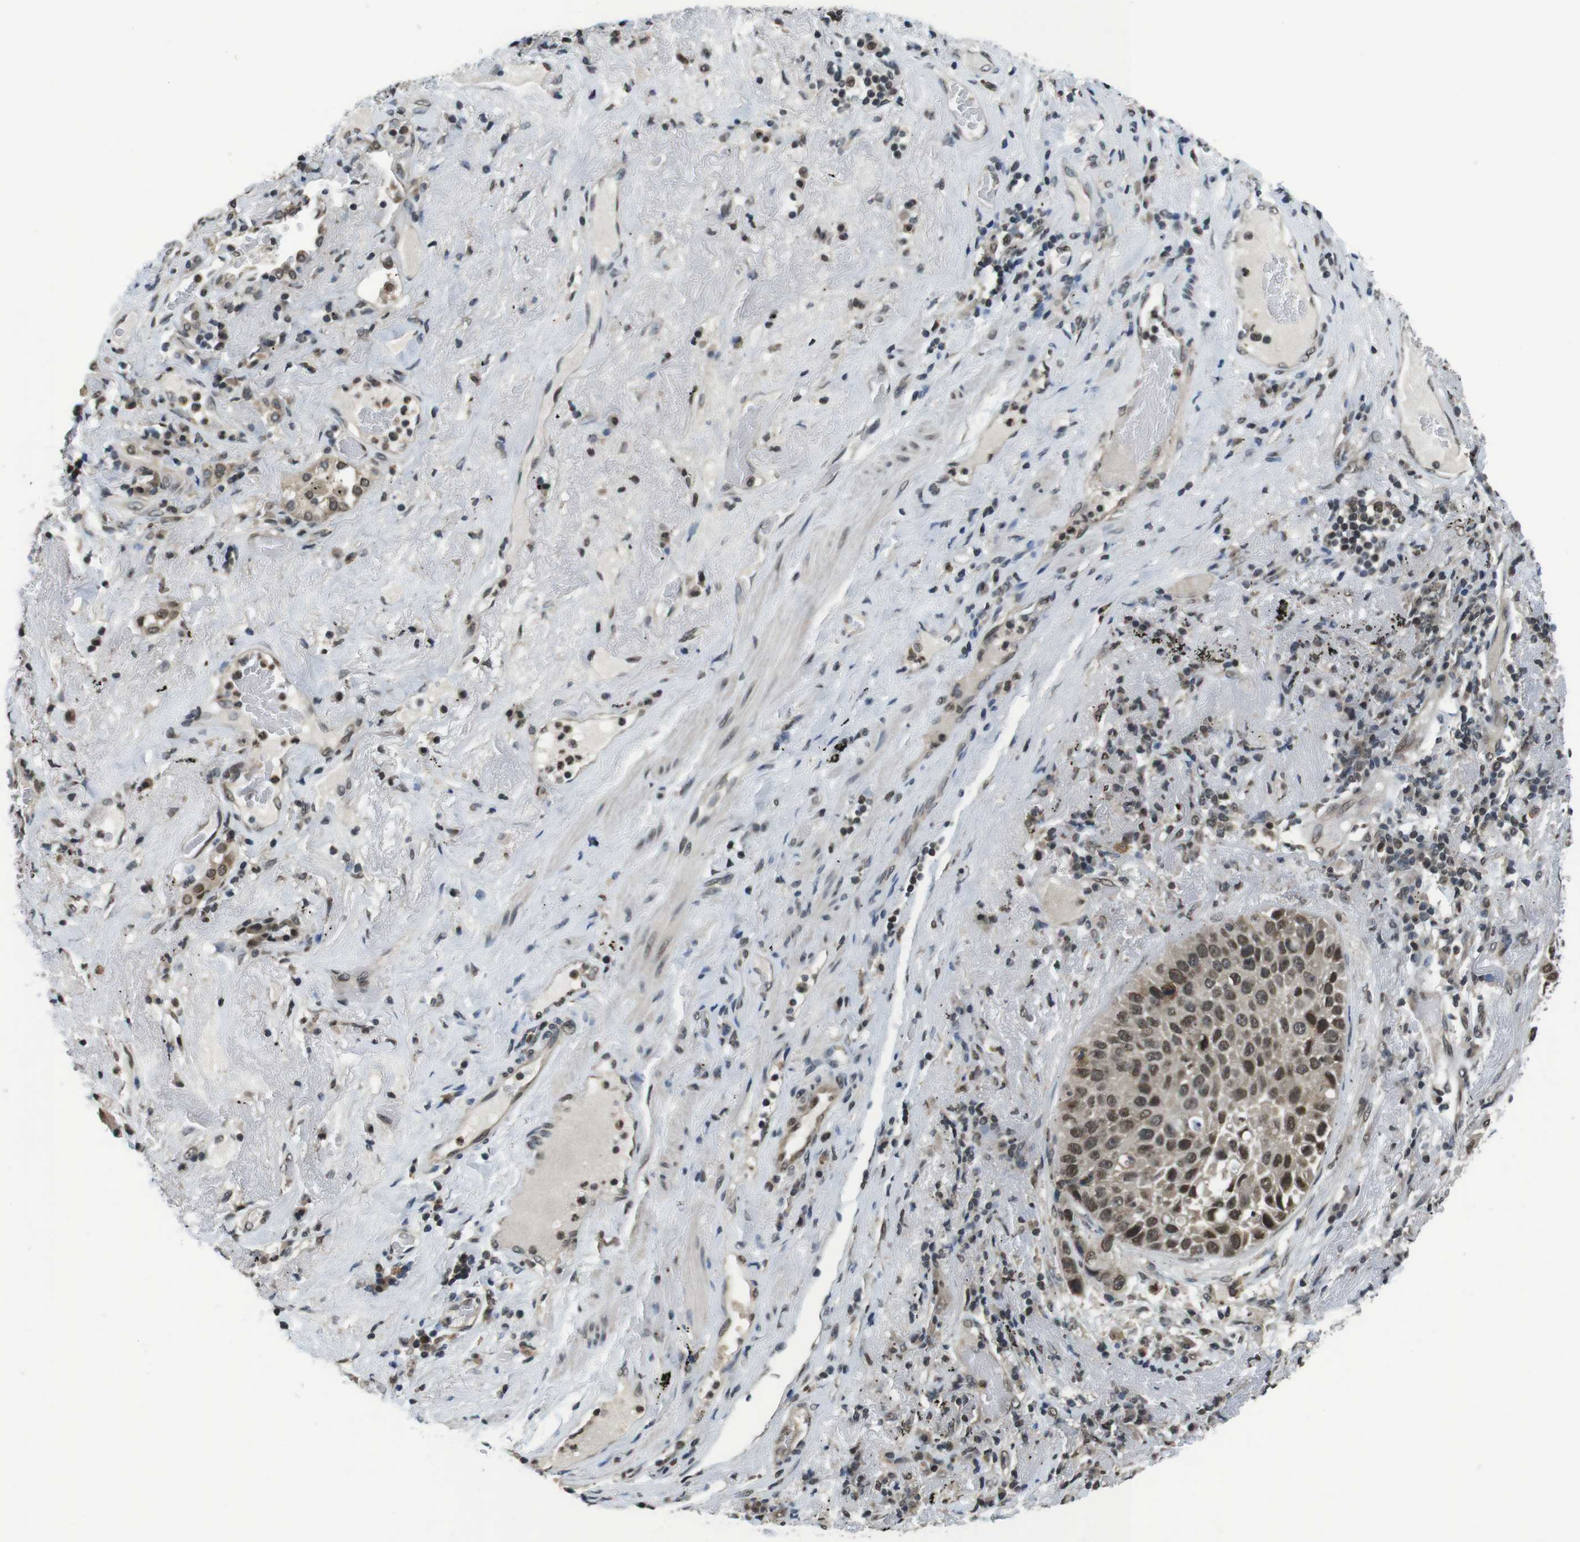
{"staining": {"intensity": "moderate", "quantity": ">75%", "location": "nuclear"}, "tissue": "lung cancer", "cell_type": "Tumor cells", "image_type": "cancer", "snomed": [{"axis": "morphology", "description": "Squamous cell carcinoma, NOS"}, {"axis": "topography", "description": "Lung"}], "caption": "The histopathology image shows a brown stain indicating the presence of a protein in the nuclear of tumor cells in lung cancer. Using DAB (brown) and hematoxylin (blue) stains, captured at high magnification using brightfield microscopy.", "gene": "NEK4", "patient": {"sex": "male", "age": 57}}